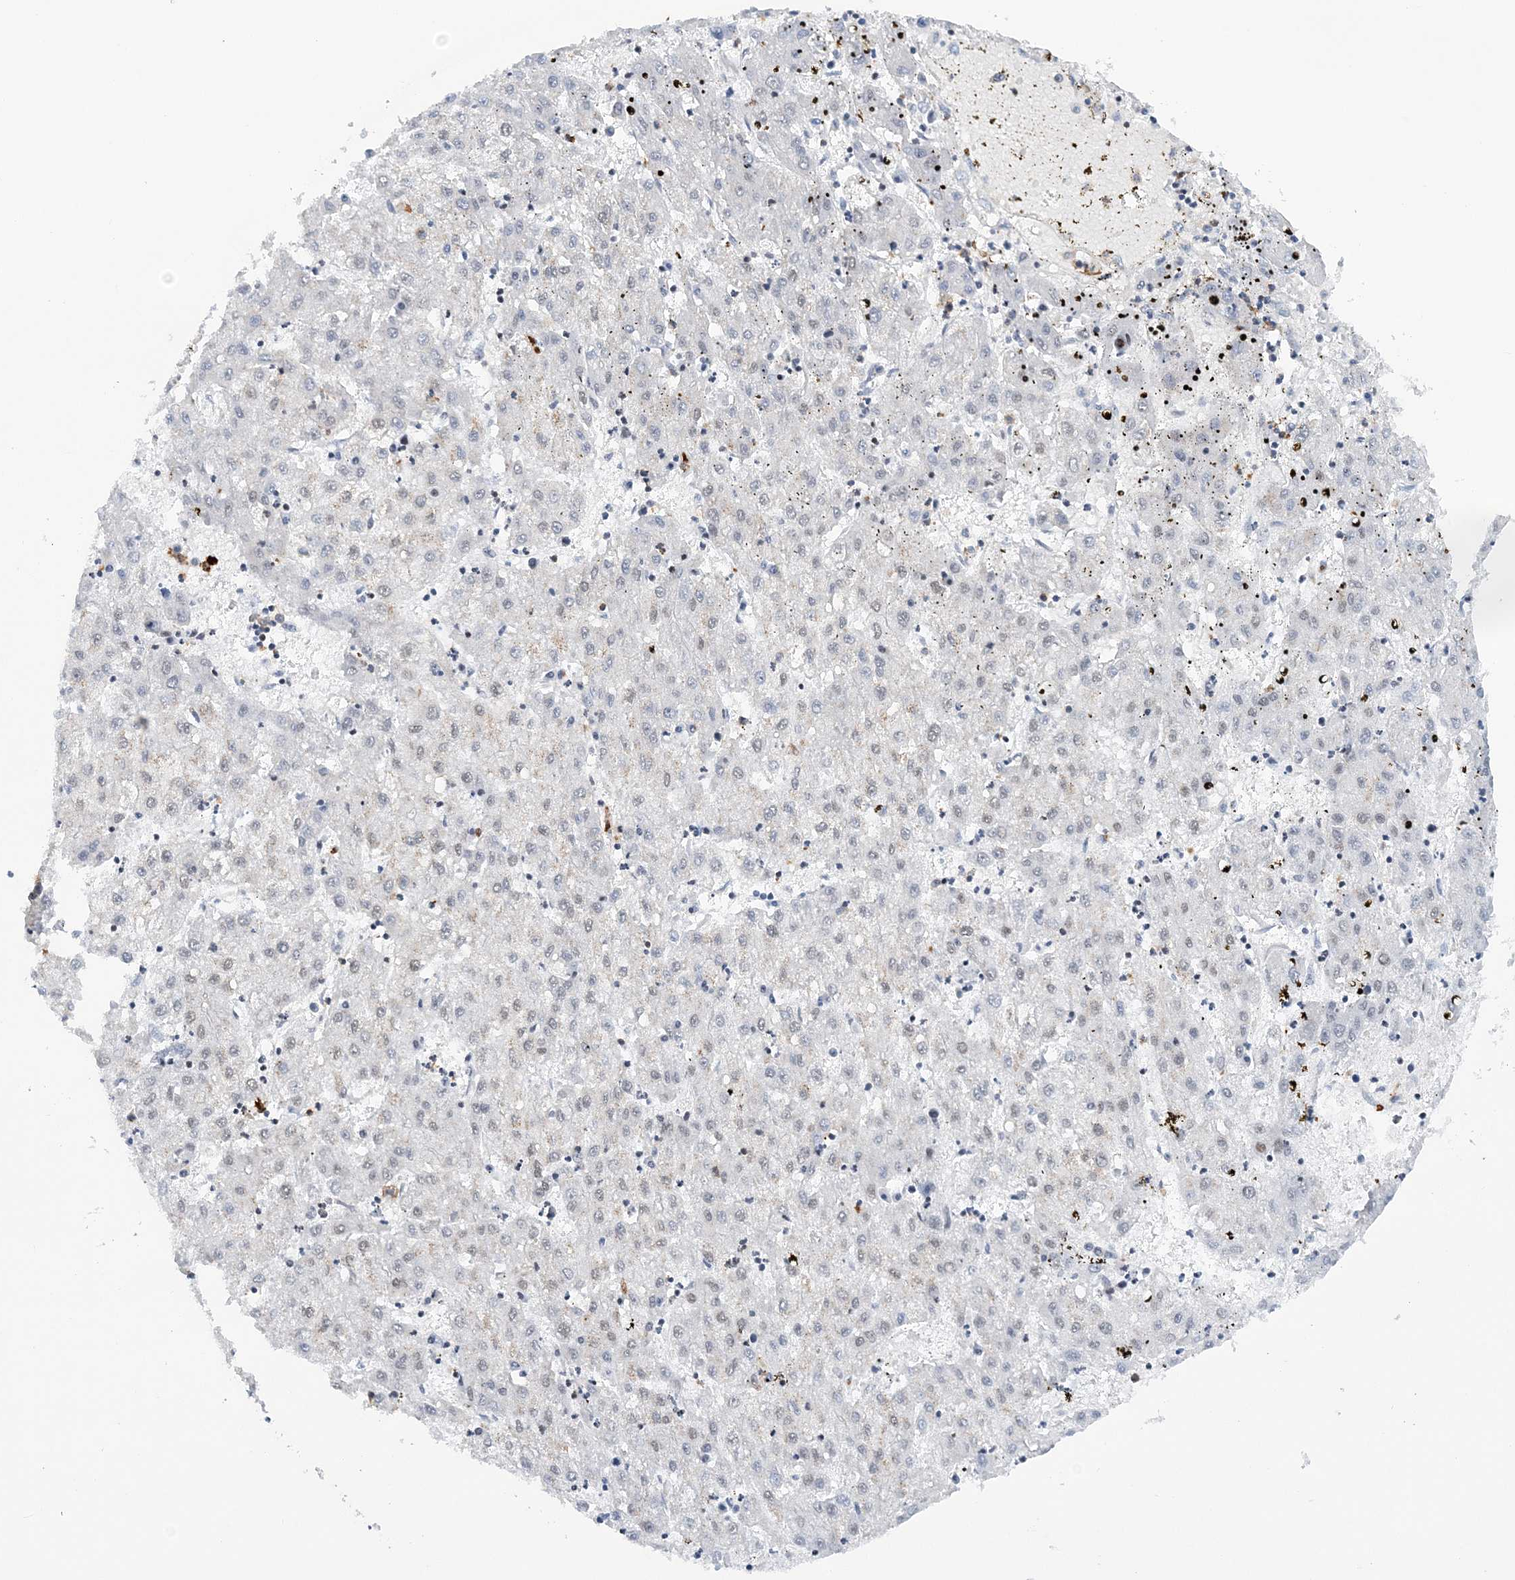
{"staining": {"intensity": "negative", "quantity": "none", "location": "none"}, "tissue": "liver cancer", "cell_type": "Tumor cells", "image_type": "cancer", "snomed": [{"axis": "morphology", "description": "Carcinoma, Hepatocellular, NOS"}, {"axis": "topography", "description": "Liver"}], "caption": "This is a micrograph of immunohistochemistry staining of liver cancer (hepatocellular carcinoma), which shows no positivity in tumor cells.", "gene": "PRMT9", "patient": {"sex": "male", "age": 72}}